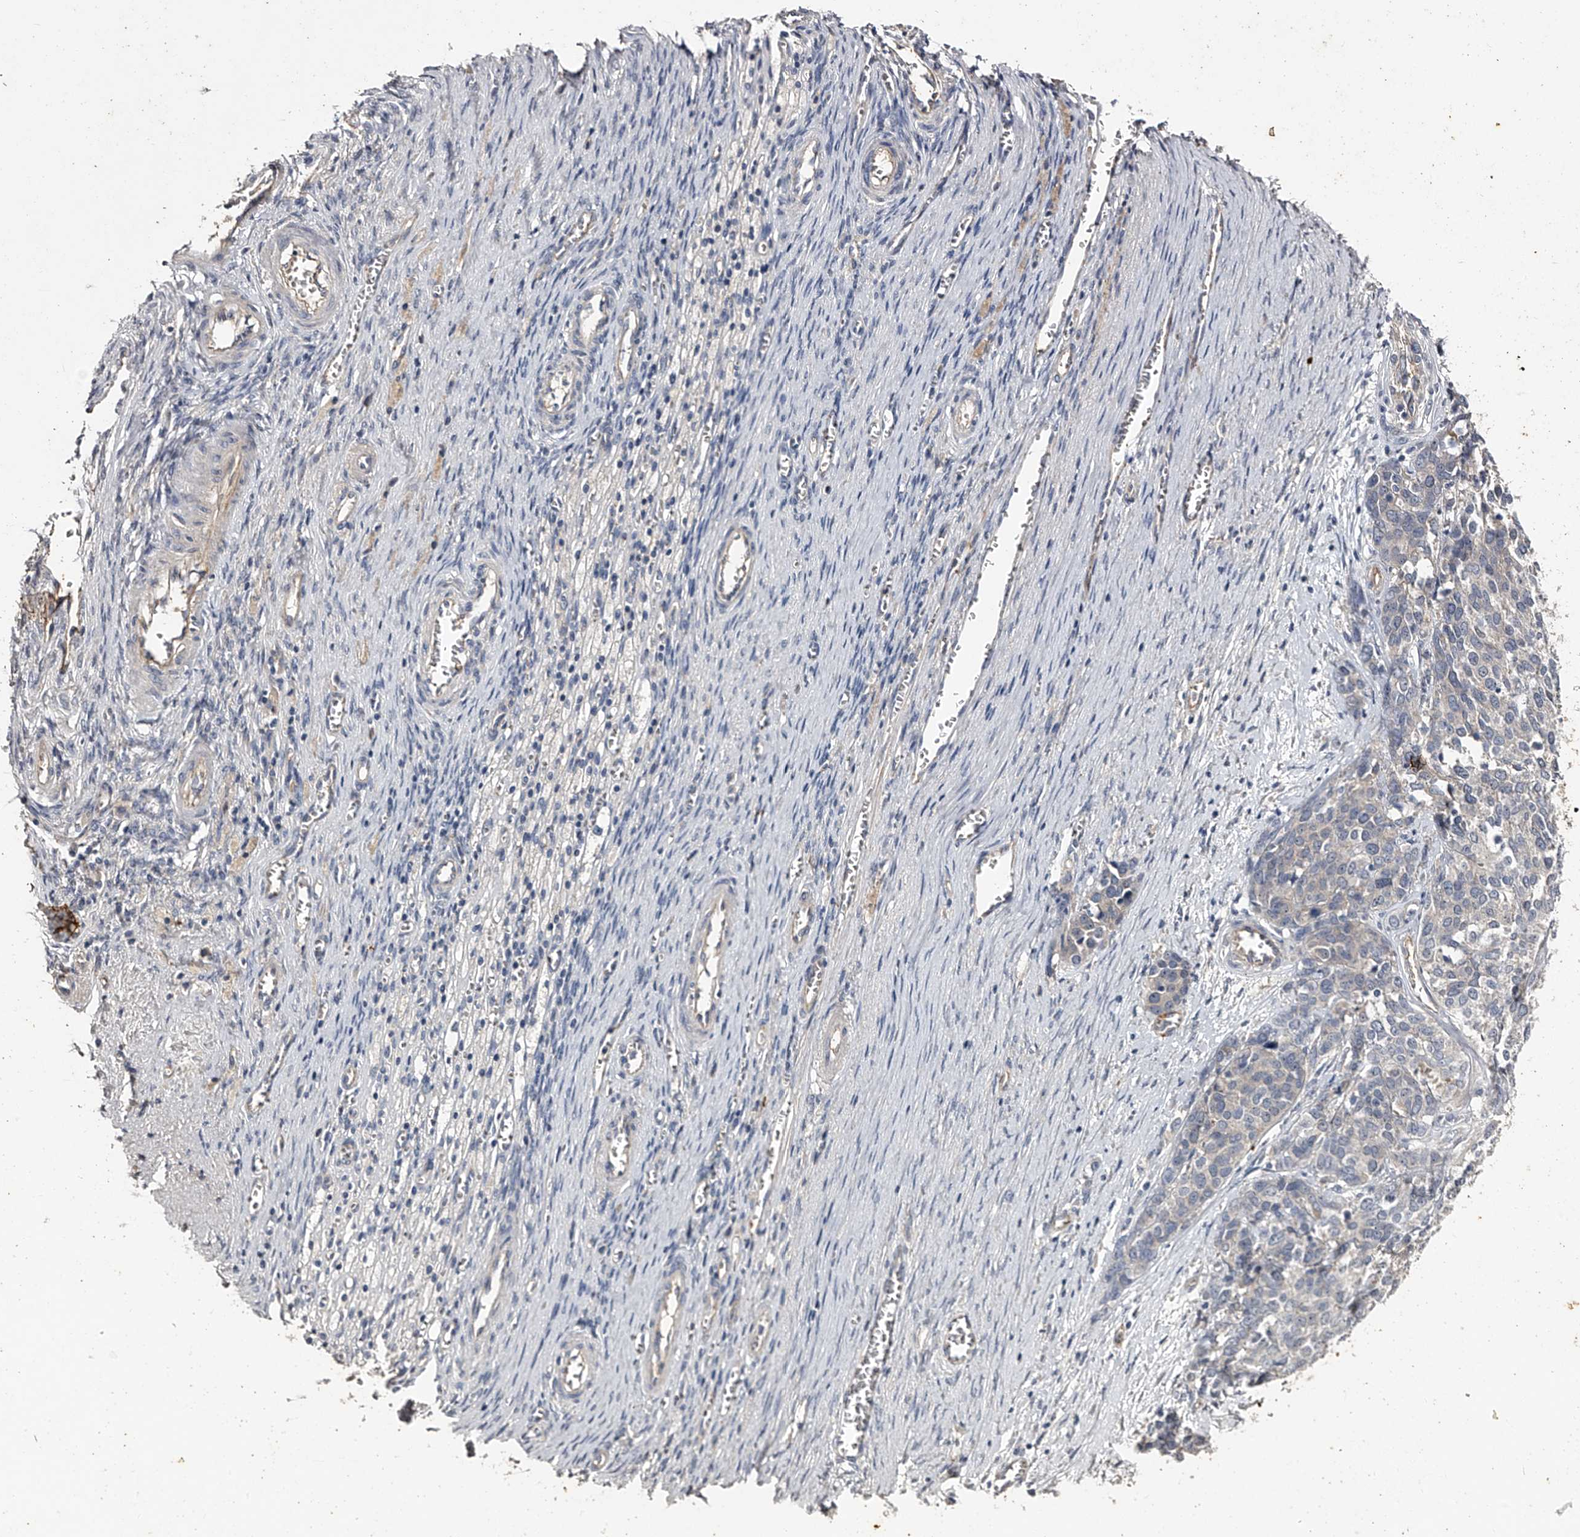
{"staining": {"intensity": "negative", "quantity": "none", "location": "none"}, "tissue": "ovarian cancer", "cell_type": "Tumor cells", "image_type": "cancer", "snomed": [{"axis": "morphology", "description": "Cystadenocarcinoma, serous, NOS"}, {"axis": "topography", "description": "Ovary"}], "caption": "IHC of ovarian cancer (serous cystadenocarcinoma) displays no staining in tumor cells.", "gene": "MDN1", "patient": {"sex": "female", "age": 44}}